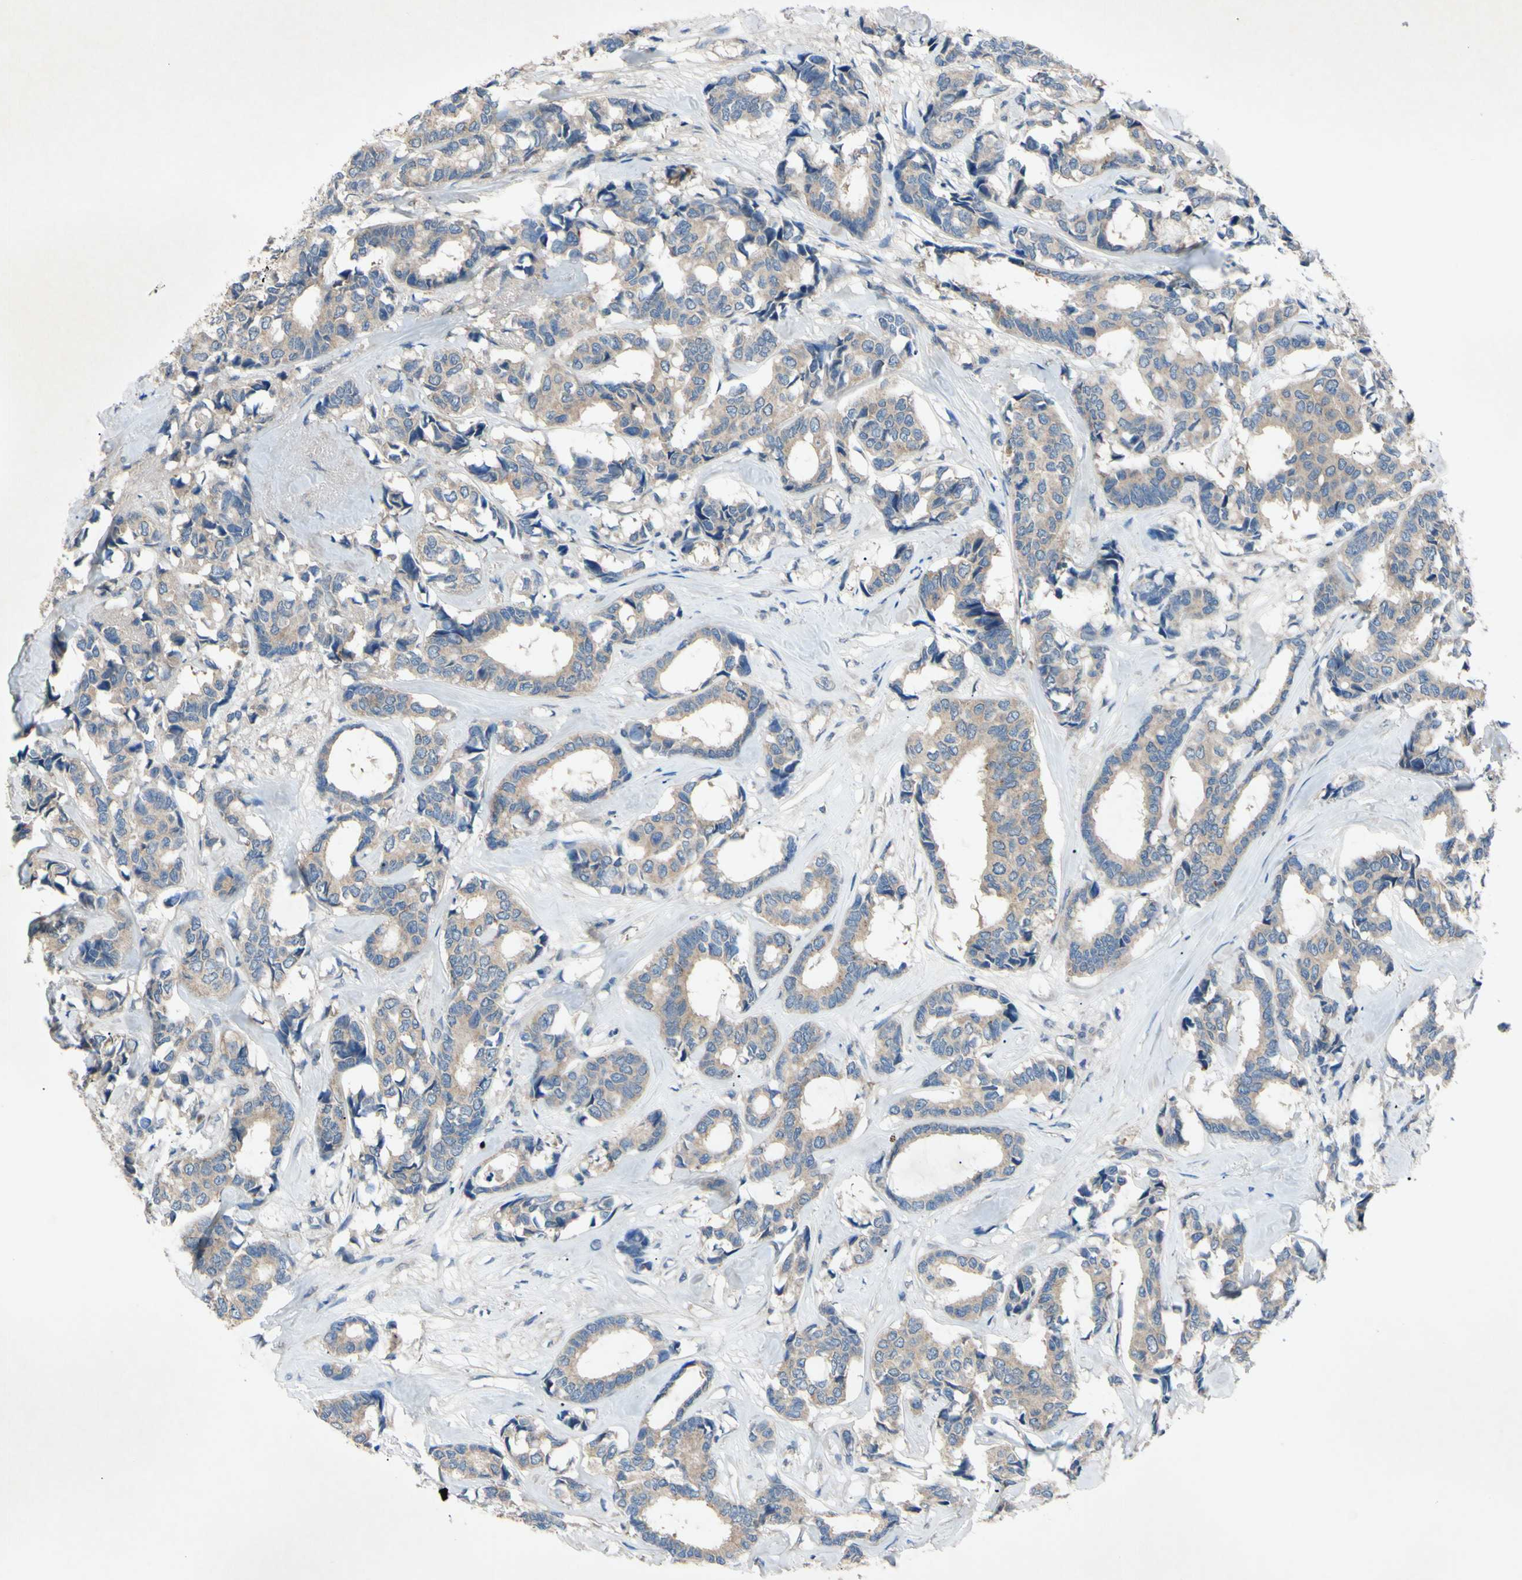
{"staining": {"intensity": "weak", "quantity": ">75%", "location": "cytoplasmic/membranous"}, "tissue": "breast cancer", "cell_type": "Tumor cells", "image_type": "cancer", "snomed": [{"axis": "morphology", "description": "Duct carcinoma"}, {"axis": "topography", "description": "Breast"}], "caption": "An image of human breast cancer stained for a protein exhibits weak cytoplasmic/membranous brown staining in tumor cells. (Brightfield microscopy of DAB IHC at high magnification).", "gene": "HILPDA", "patient": {"sex": "female", "age": 87}}